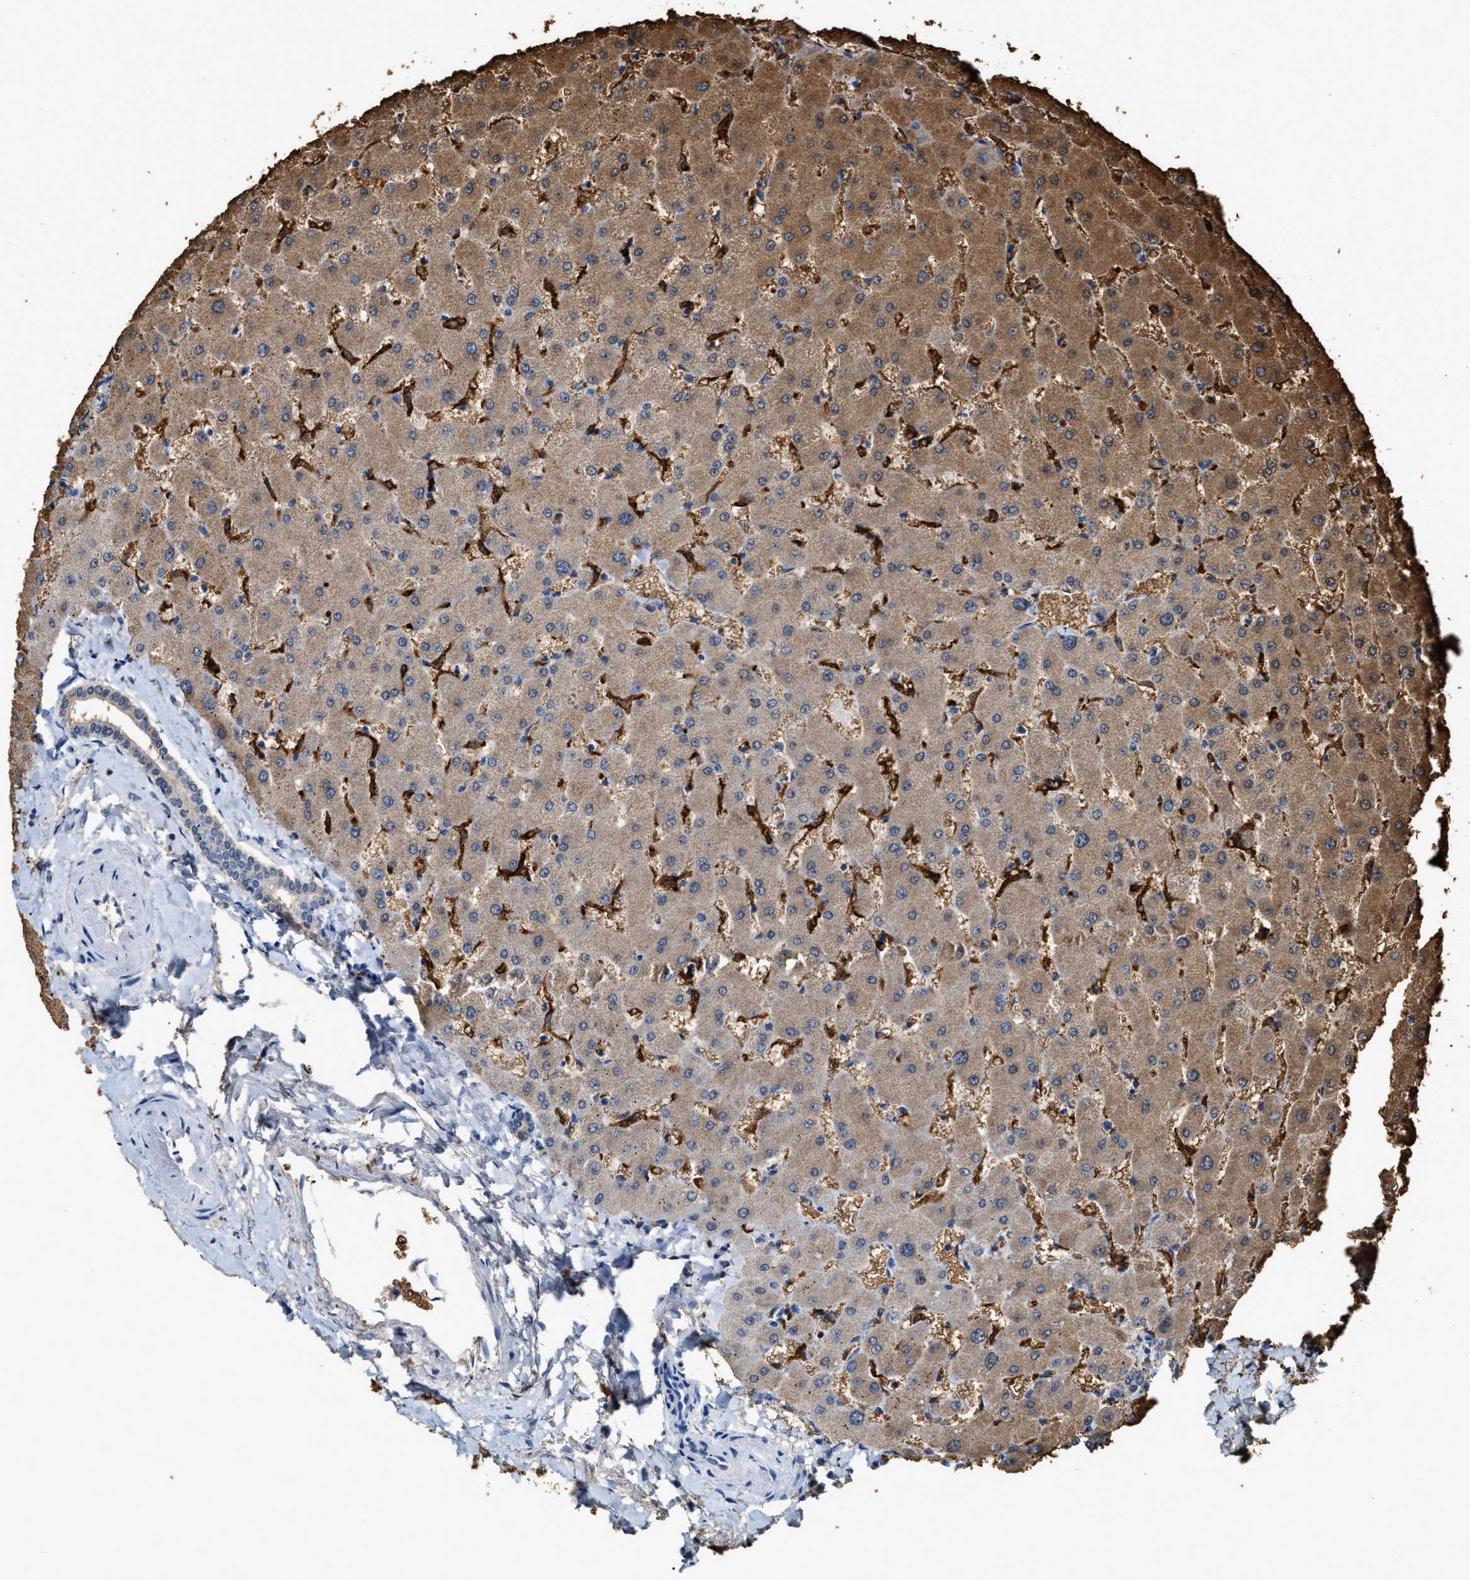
{"staining": {"intensity": "moderate", "quantity": "<25%", "location": "cytoplasmic/membranous"}, "tissue": "liver", "cell_type": "Cholangiocytes", "image_type": "normal", "snomed": [{"axis": "morphology", "description": "Normal tissue, NOS"}, {"axis": "topography", "description": "Liver"}], "caption": "A micrograph showing moderate cytoplasmic/membranous expression in about <25% of cholangiocytes in unremarkable liver, as visualized by brown immunohistochemical staining.", "gene": "GCN1", "patient": {"sex": "female", "age": 63}}